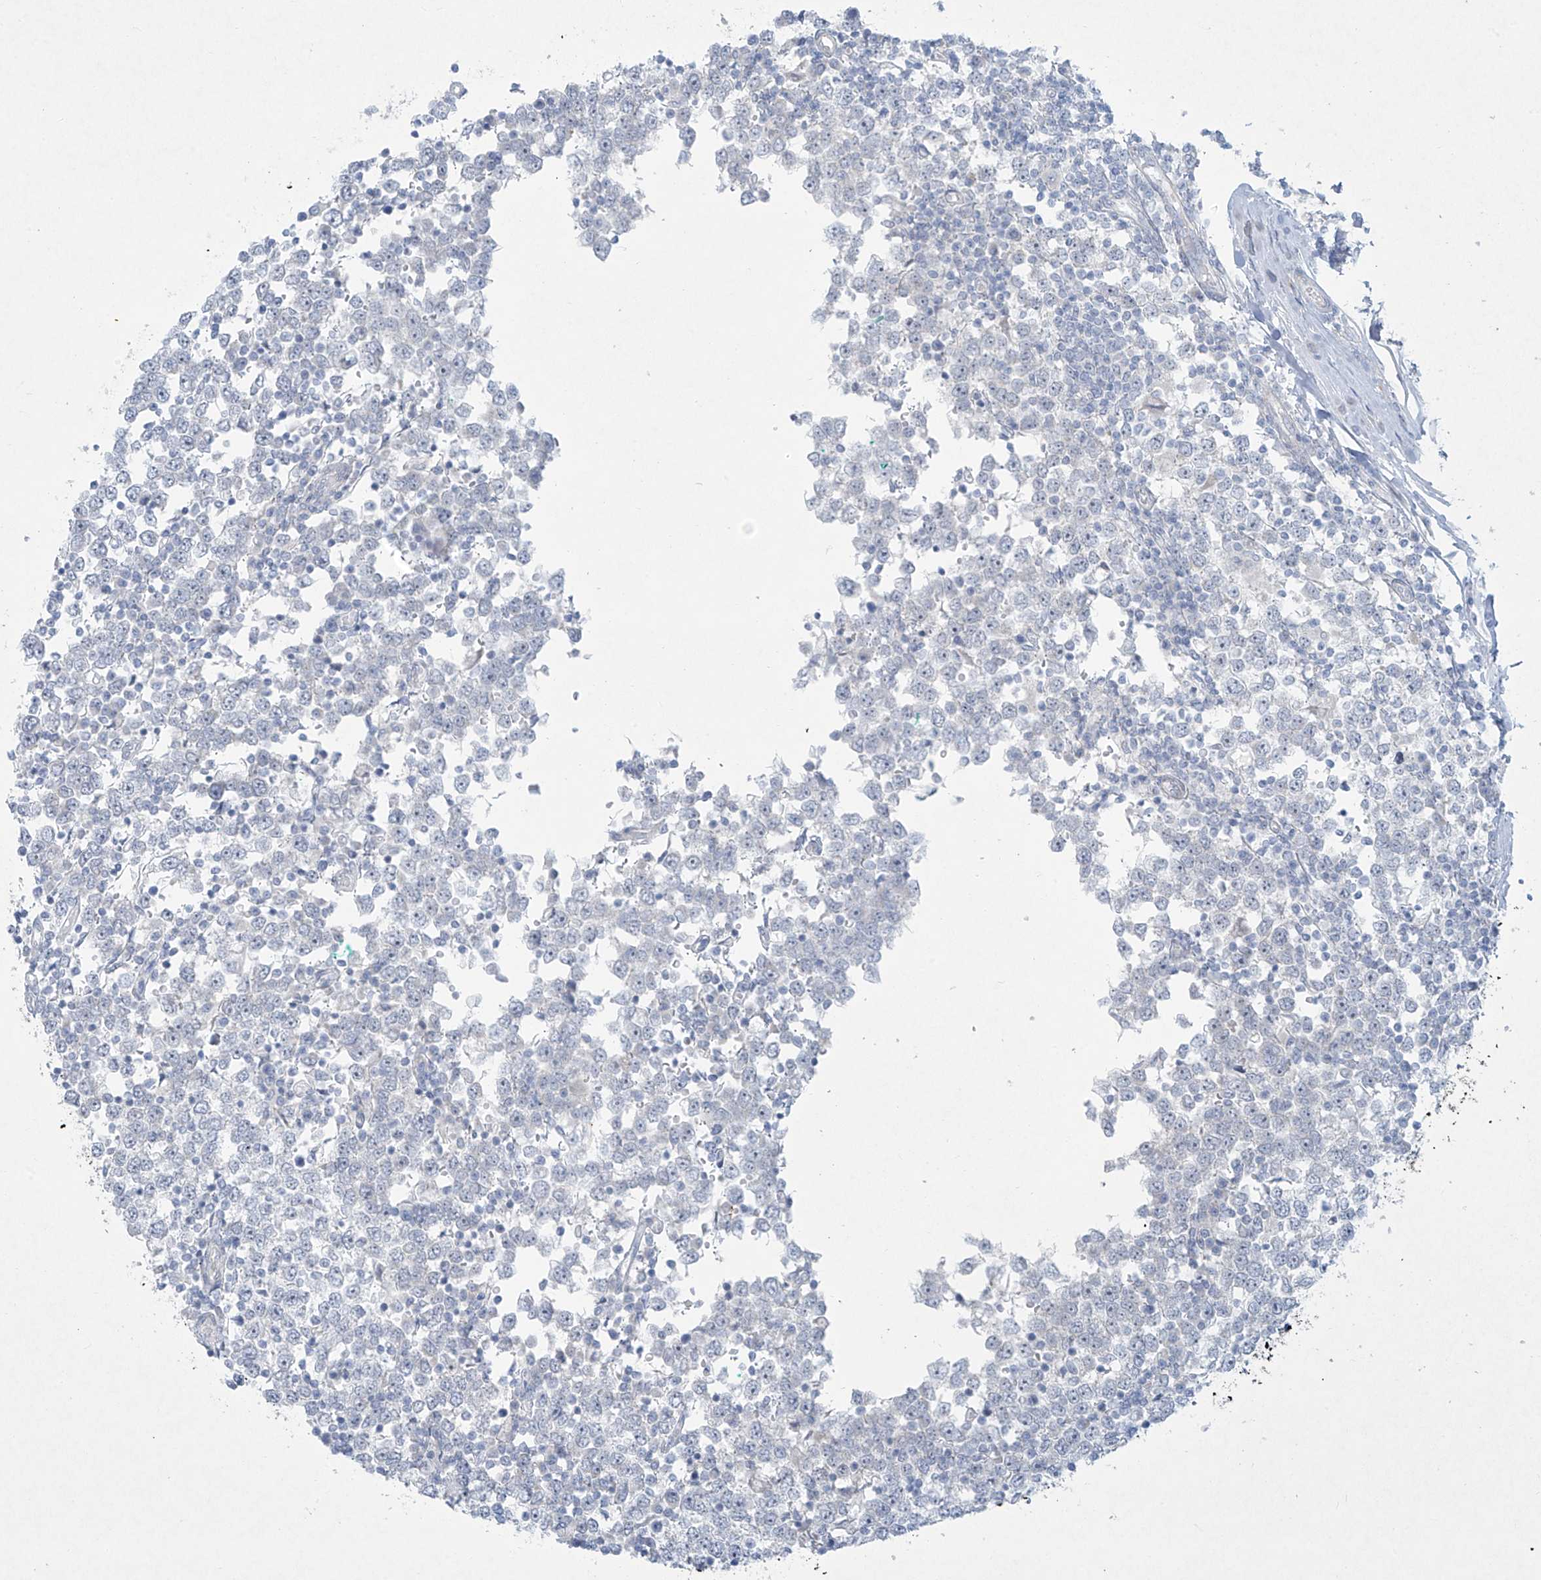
{"staining": {"intensity": "negative", "quantity": "none", "location": "none"}, "tissue": "testis cancer", "cell_type": "Tumor cells", "image_type": "cancer", "snomed": [{"axis": "morphology", "description": "Seminoma, NOS"}, {"axis": "topography", "description": "Testis"}], "caption": "The histopathology image demonstrates no staining of tumor cells in testis cancer (seminoma).", "gene": "PAX6", "patient": {"sex": "male", "age": 65}}